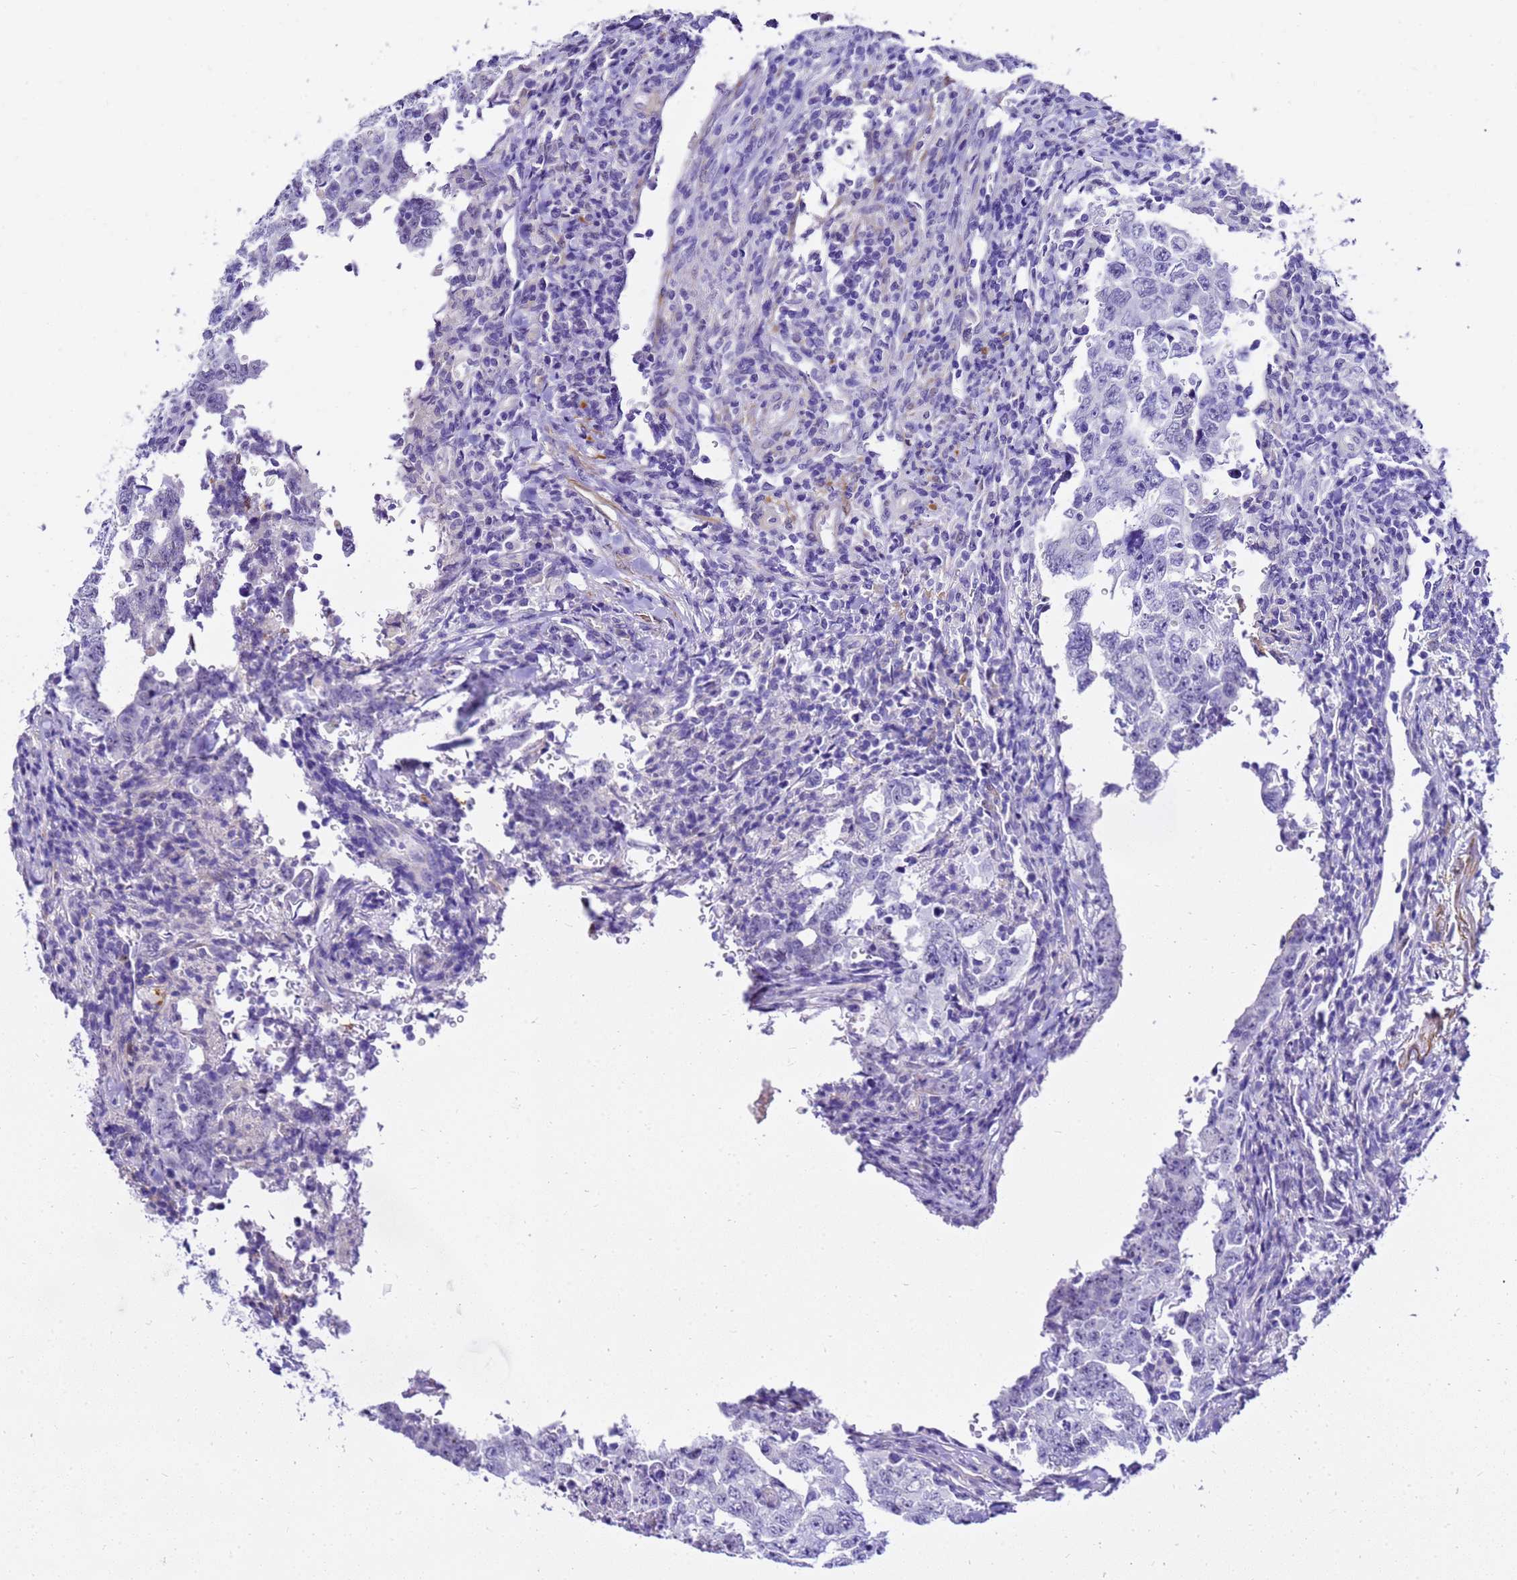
{"staining": {"intensity": "negative", "quantity": "none", "location": "none"}, "tissue": "testis cancer", "cell_type": "Tumor cells", "image_type": "cancer", "snomed": [{"axis": "morphology", "description": "Carcinoma, Embryonal, NOS"}, {"axis": "topography", "description": "Testis"}], "caption": "This is a photomicrograph of IHC staining of testis embryonal carcinoma, which shows no positivity in tumor cells. (Stains: DAB (3,3'-diaminobenzidine) immunohistochemistry (IHC) with hematoxylin counter stain, Microscopy: brightfield microscopy at high magnification).", "gene": "HSPB6", "patient": {"sex": "male", "age": 26}}